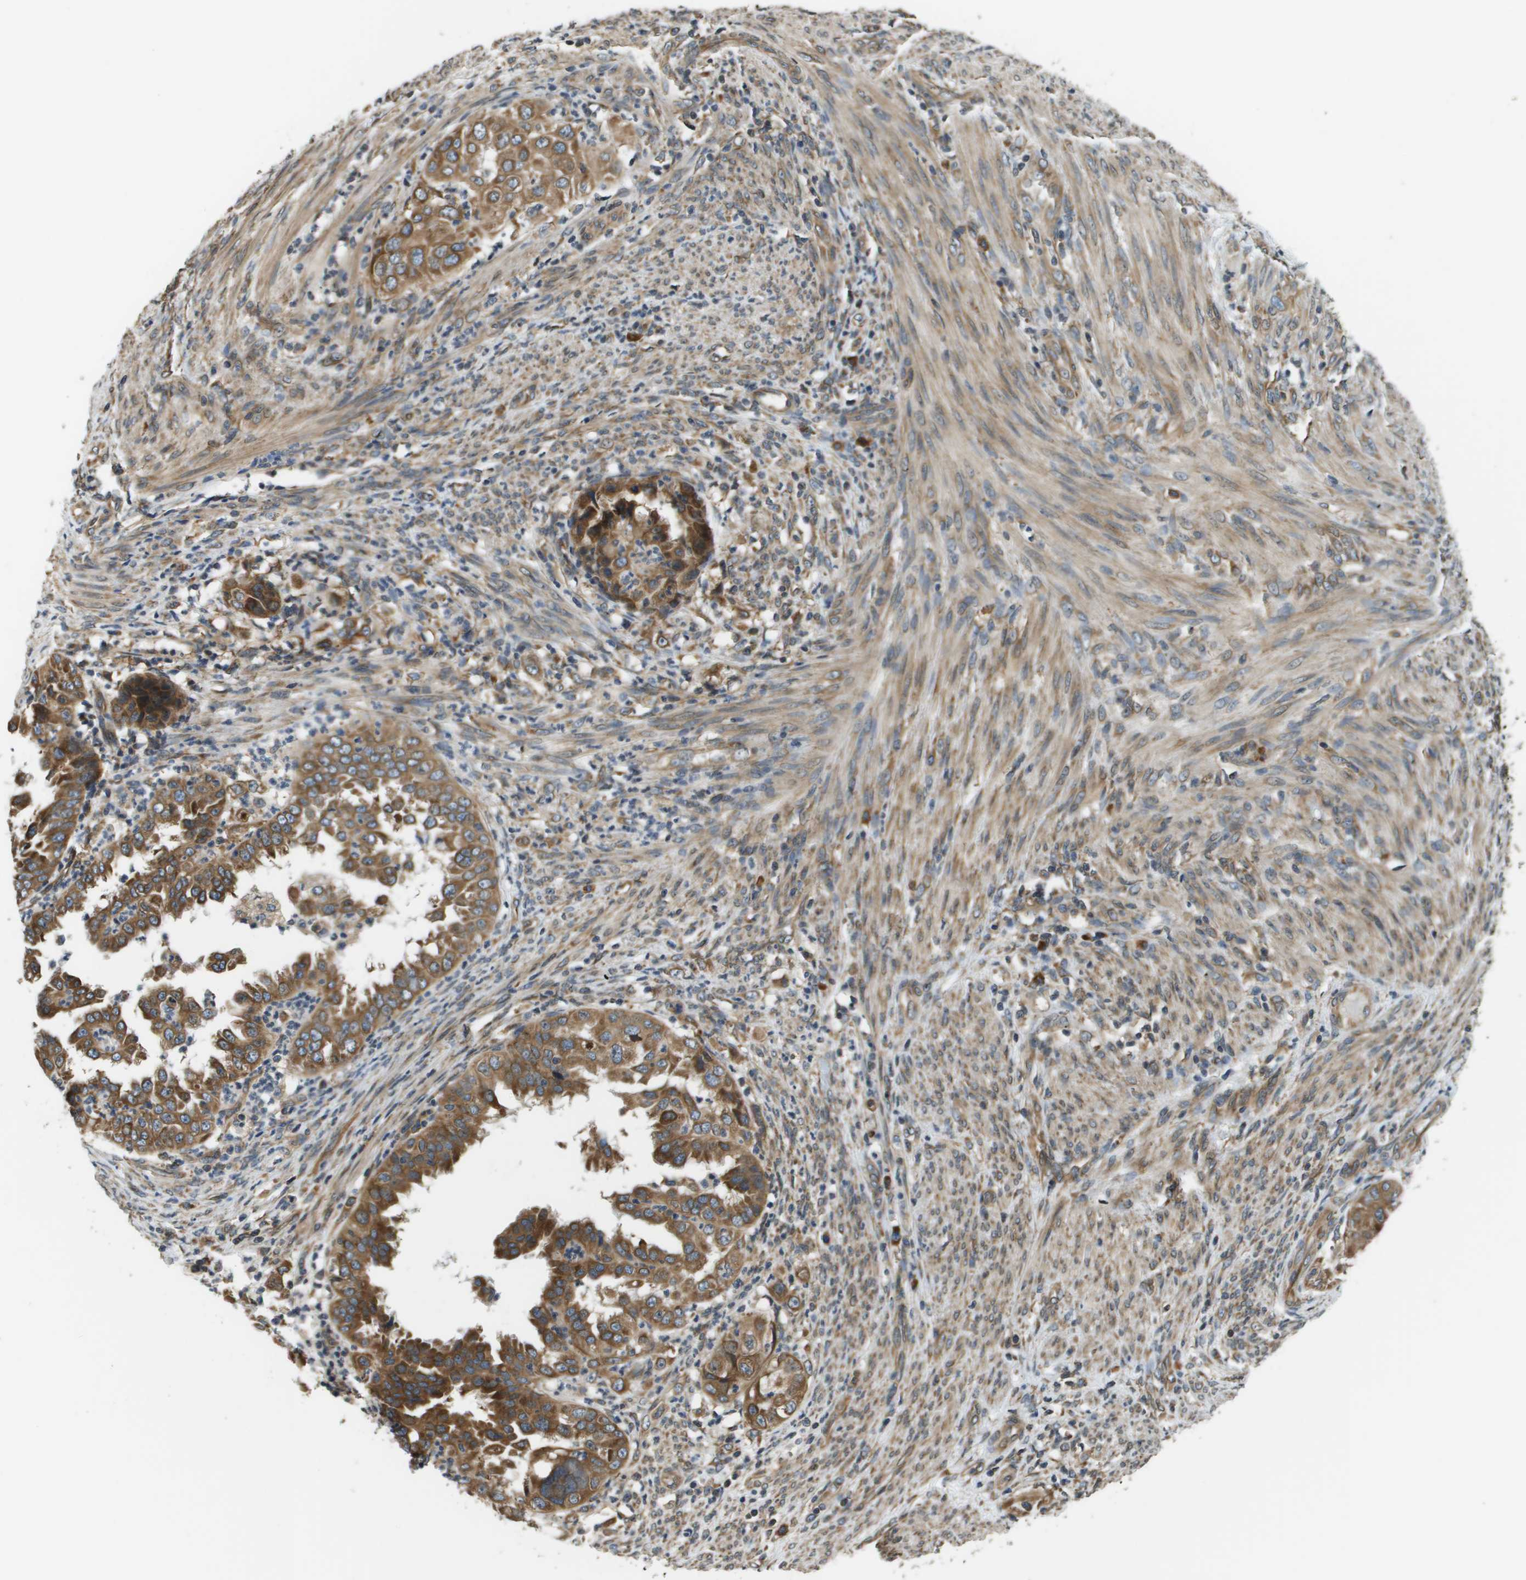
{"staining": {"intensity": "moderate", "quantity": ">75%", "location": "cytoplasmic/membranous"}, "tissue": "endometrial cancer", "cell_type": "Tumor cells", "image_type": "cancer", "snomed": [{"axis": "morphology", "description": "Adenocarcinoma, NOS"}, {"axis": "topography", "description": "Endometrium"}], "caption": "High-power microscopy captured an immunohistochemistry (IHC) histopathology image of endometrial adenocarcinoma, revealing moderate cytoplasmic/membranous expression in about >75% of tumor cells. (Brightfield microscopy of DAB IHC at high magnification).", "gene": "SEC62", "patient": {"sex": "female", "age": 85}}